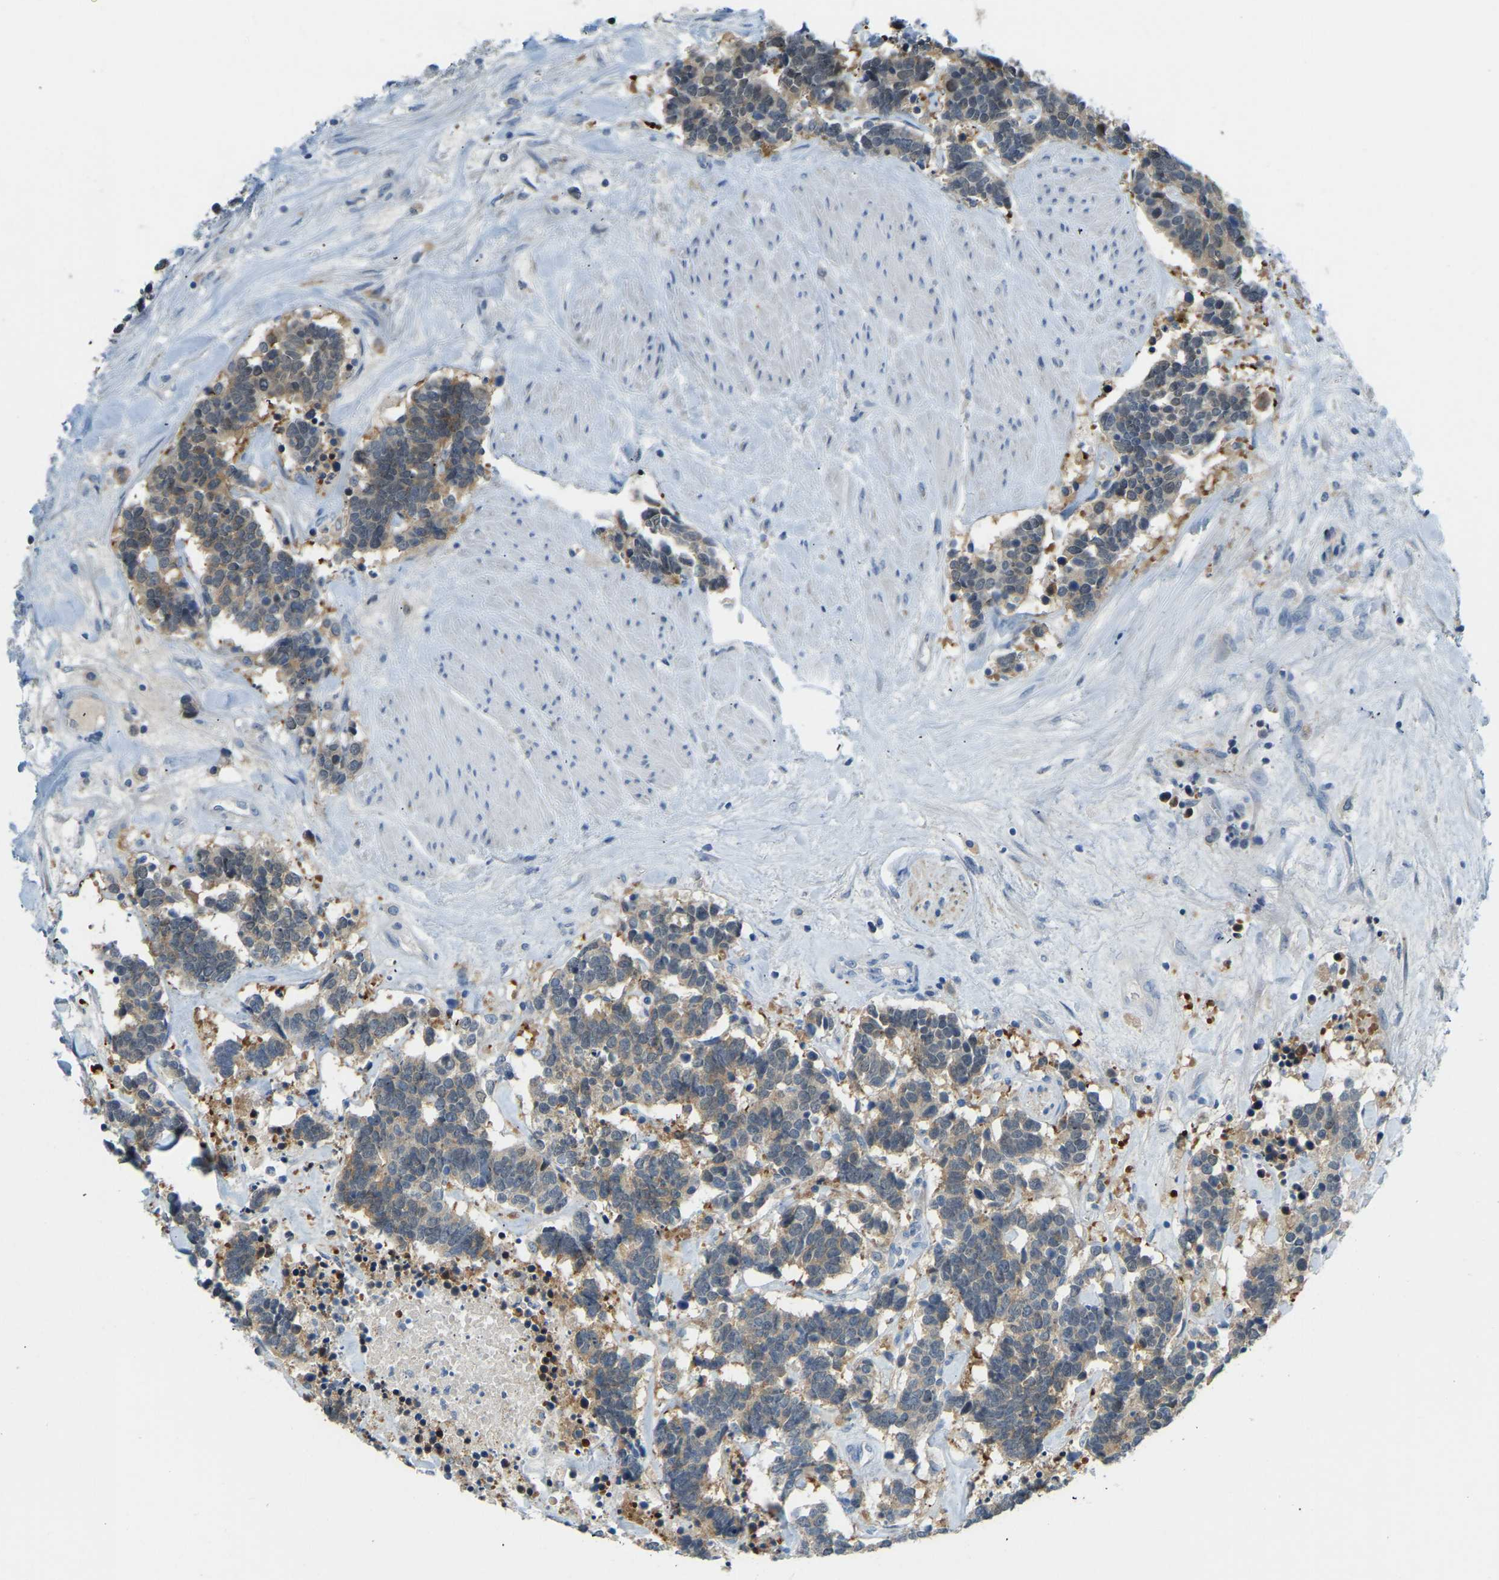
{"staining": {"intensity": "weak", "quantity": ">75%", "location": "cytoplasmic/membranous"}, "tissue": "carcinoid", "cell_type": "Tumor cells", "image_type": "cancer", "snomed": [{"axis": "morphology", "description": "Carcinoma, NOS"}, {"axis": "morphology", "description": "Carcinoid, malignant, NOS"}, {"axis": "topography", "description": "Urinary bladder"}], "caption": "Weak cytoplasmic/membranous staining for a protein is present in approximately >75% of tumor cells of carcinoid using IHC.", "gene": "NME8", "patient": {"sex": "male", "age": 57}}